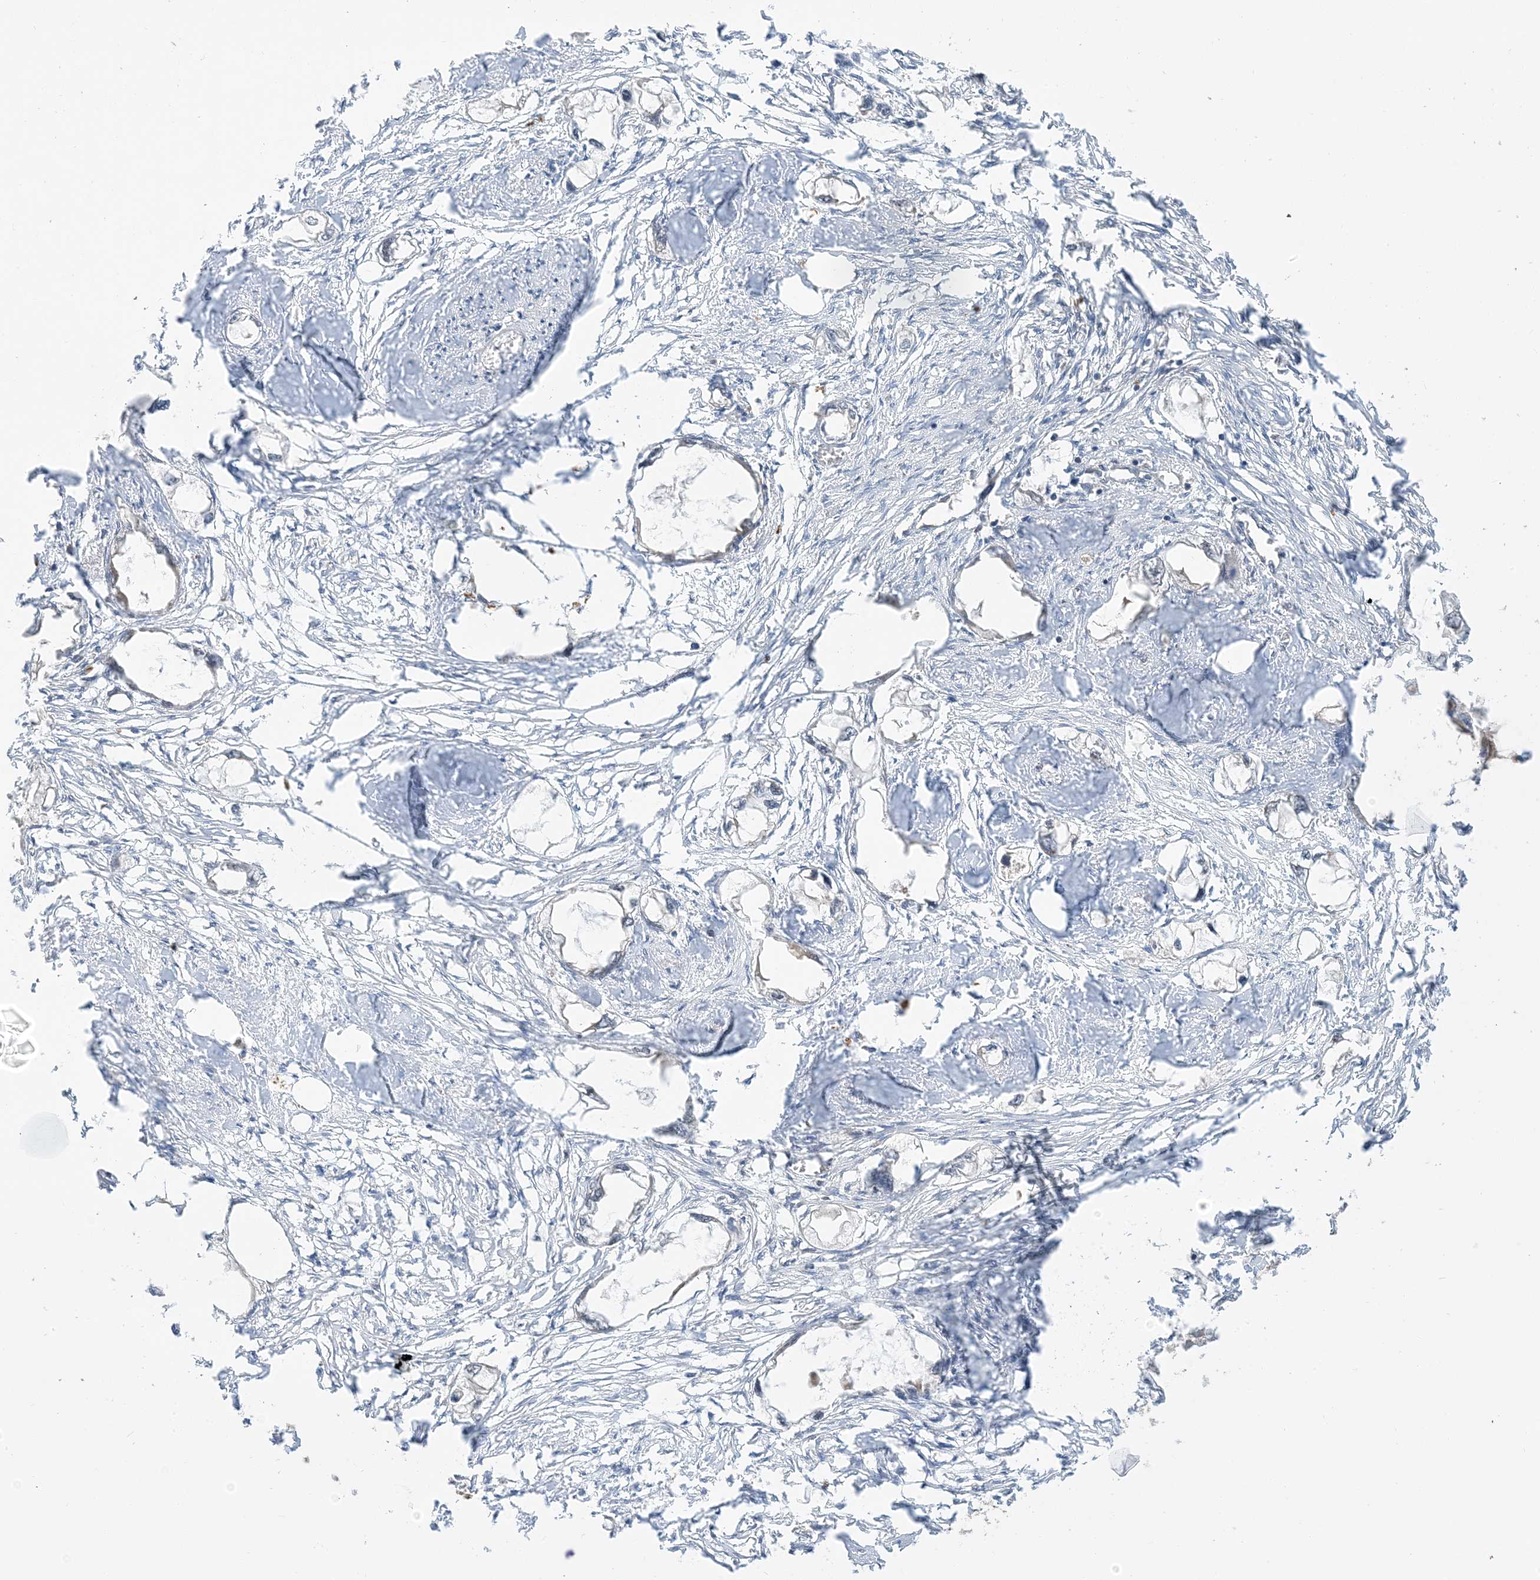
{"staining": {"intensity": "negative", "quantity": "none", "location": "none"}, "tissue": "endometrial cancer", "cell_type": "Tumor cells", "image_type": "cancer", "snomed": [{"axis": "morphology", "description": "Adenocarcinoma, NOS"}, {"axis": "morphology", "description": "Adenocarcinoma, metastatic, NOS"}, {"axis": "topography", "description": "Adipose tissue"}, {"axis": "topography", "description": "Endometrium"}], "caption": "DAB (3,3'-diaminobenzidine) immunohistochemical staining of endometrial cancer exhibits no significant staining in tumor cells.", "gene": "WDR26", "patient": {"sex": "female", "age": 67}}